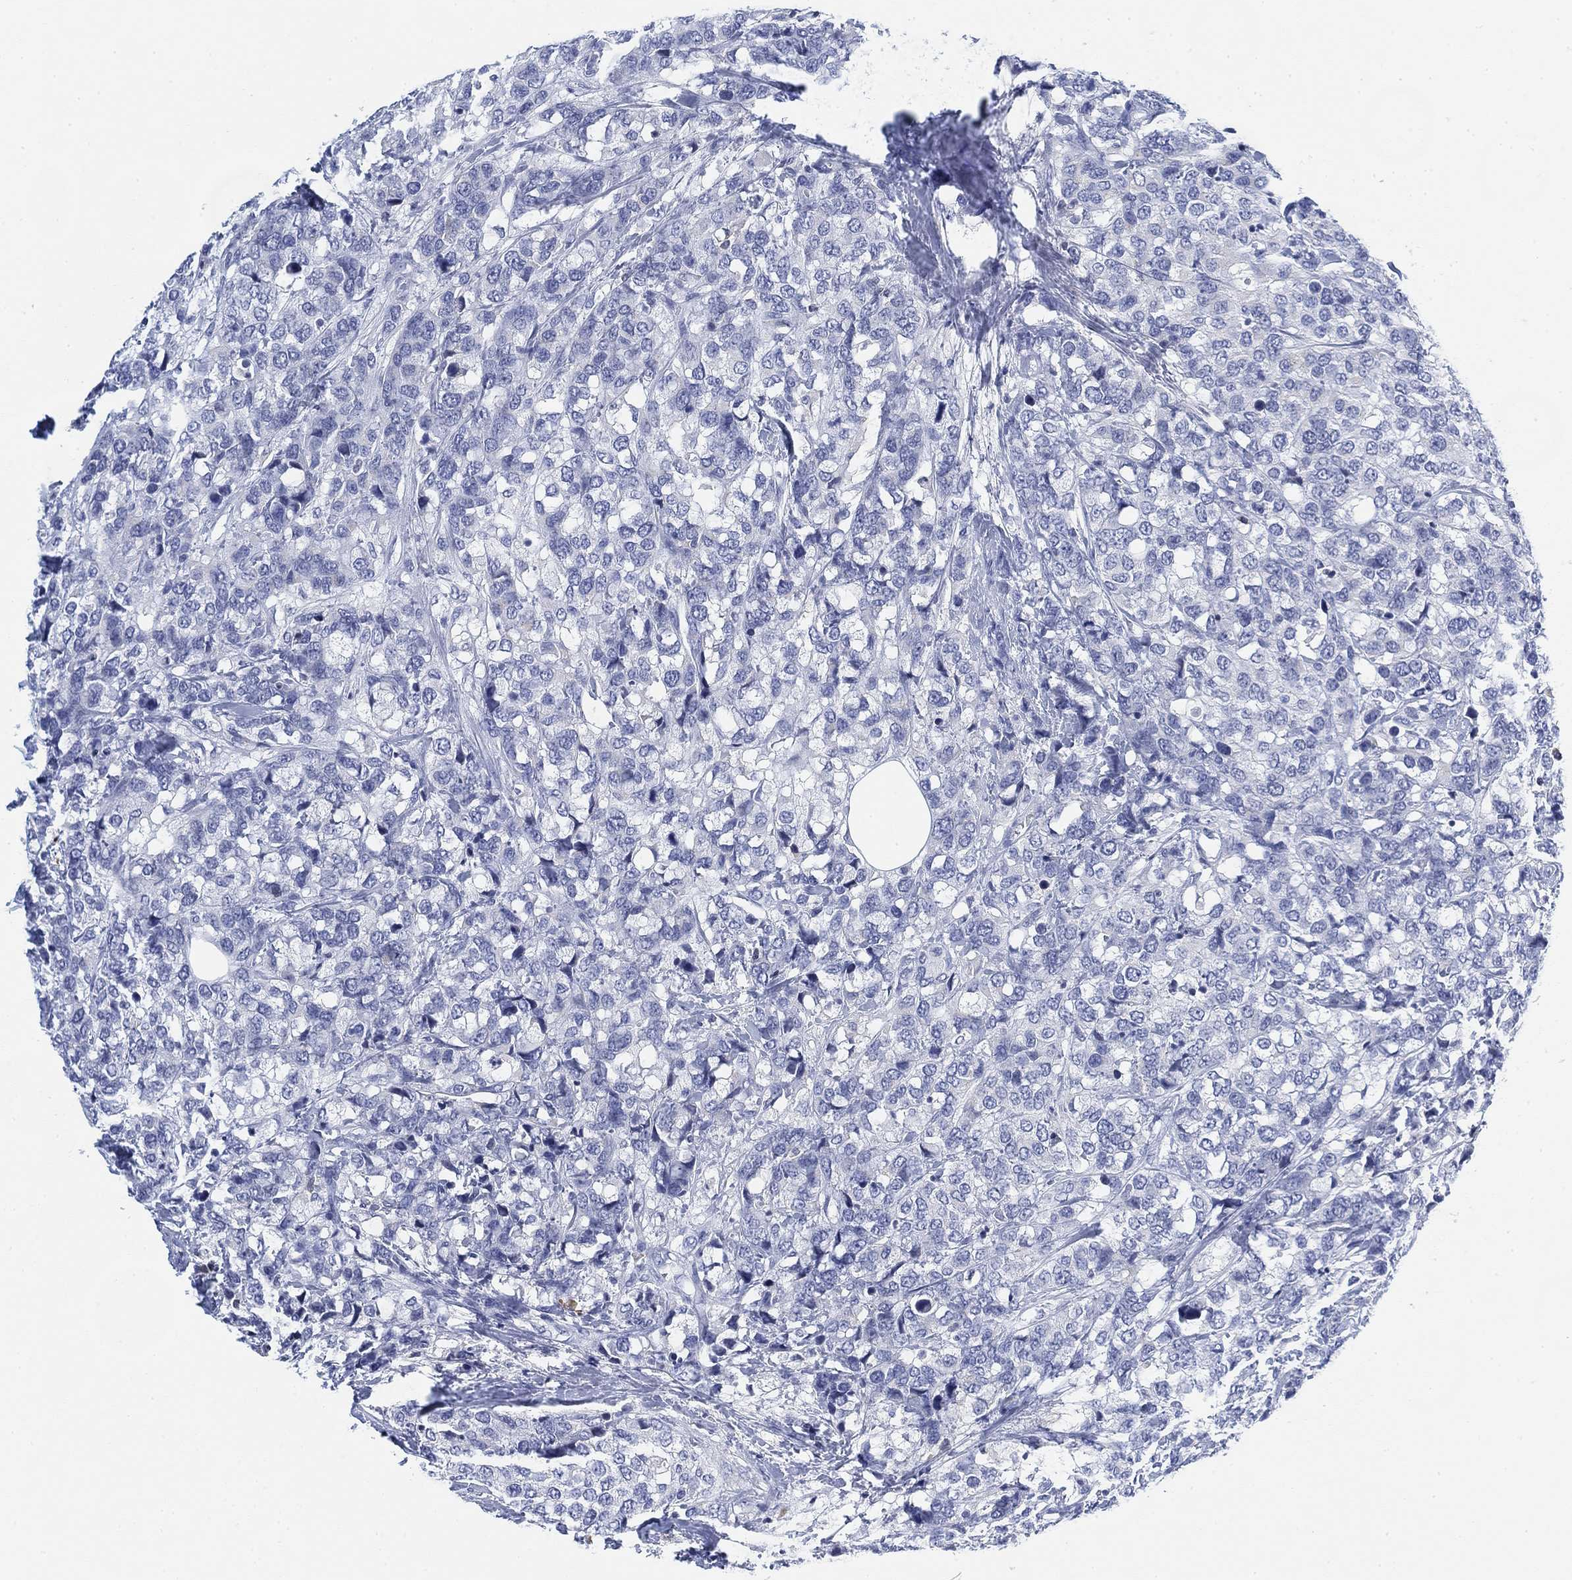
{"staining": {"intensity": "negative", "quantity": "none", "location": "none"}, "tissue": "breast cancer", "cell_type": "Tumor cells", "image_type": "cancer", "snomed": [{"axis": "morphology", "description": "Lobular carcinoma"}, {"axis": "topography", "description": "Breast"}], "caption": "This is an immunohistochemistry histopathology image of lobular carcinoma (breast). There is no expression in tumor cells.", "gene": "FYB1", "patient": {"sex": "female", "age": 59}}